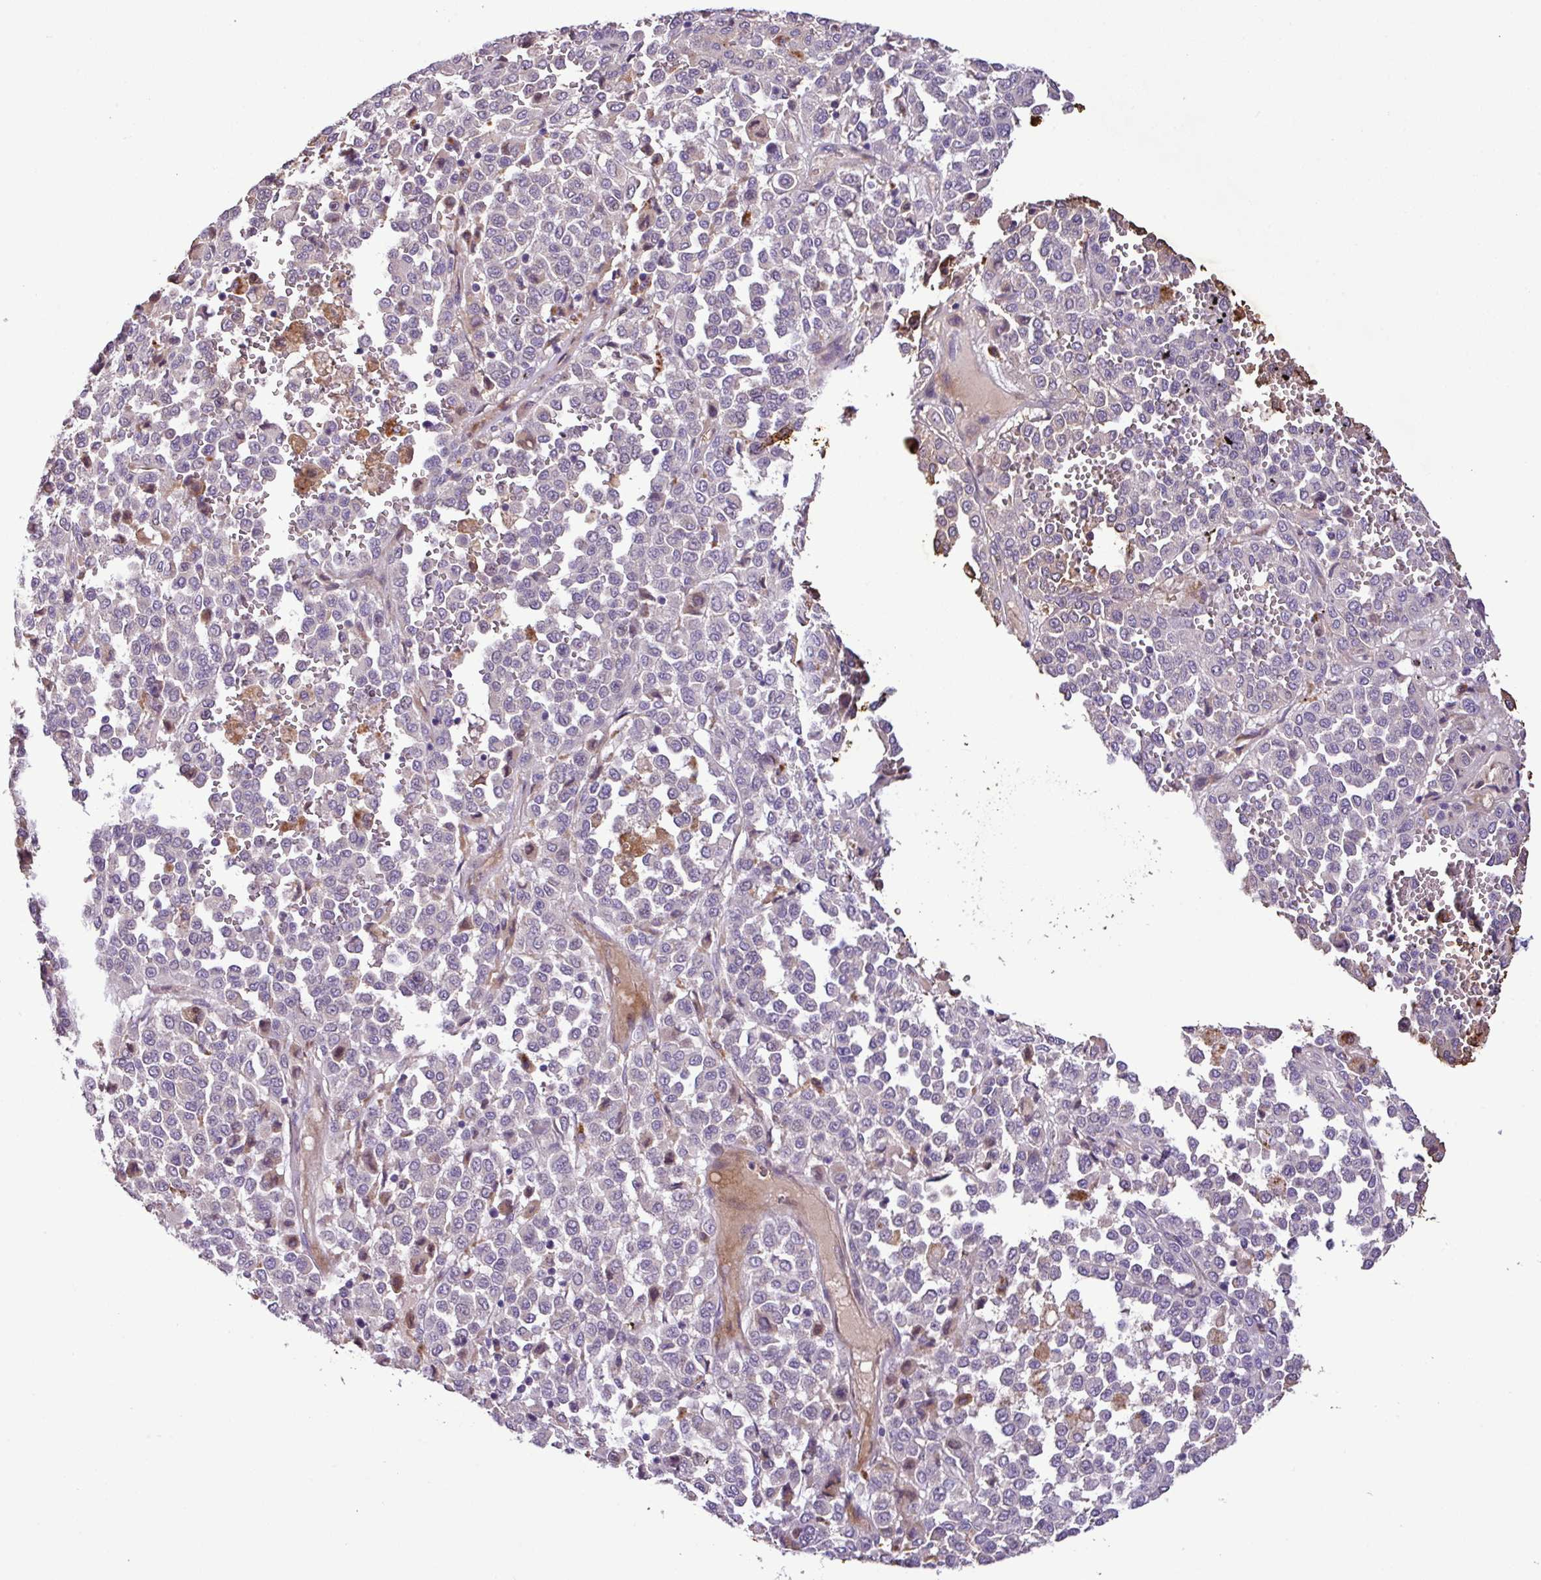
{"staining": {"intensity": "weak", "quantity": "<25%", "location": "cytoplasmic/membranous"}, "tissue": "melanoma", "cell_type": "Tumor cells", "image_type": "cancer", "snomed": [{"axis": "morphology", "description": "Malignant melanoma, Metastatic site"}, {"axis": "topography", "description": "Pancreas"}], "caption": "Immunohistochemistry image of neoplastic tissue: malignant melanoma (metastatic site) stained with DAB shows no significant protein positivity in tumor cells.", "gene": "ZNF266", "patient": {"sex": "female", "age": 30}}